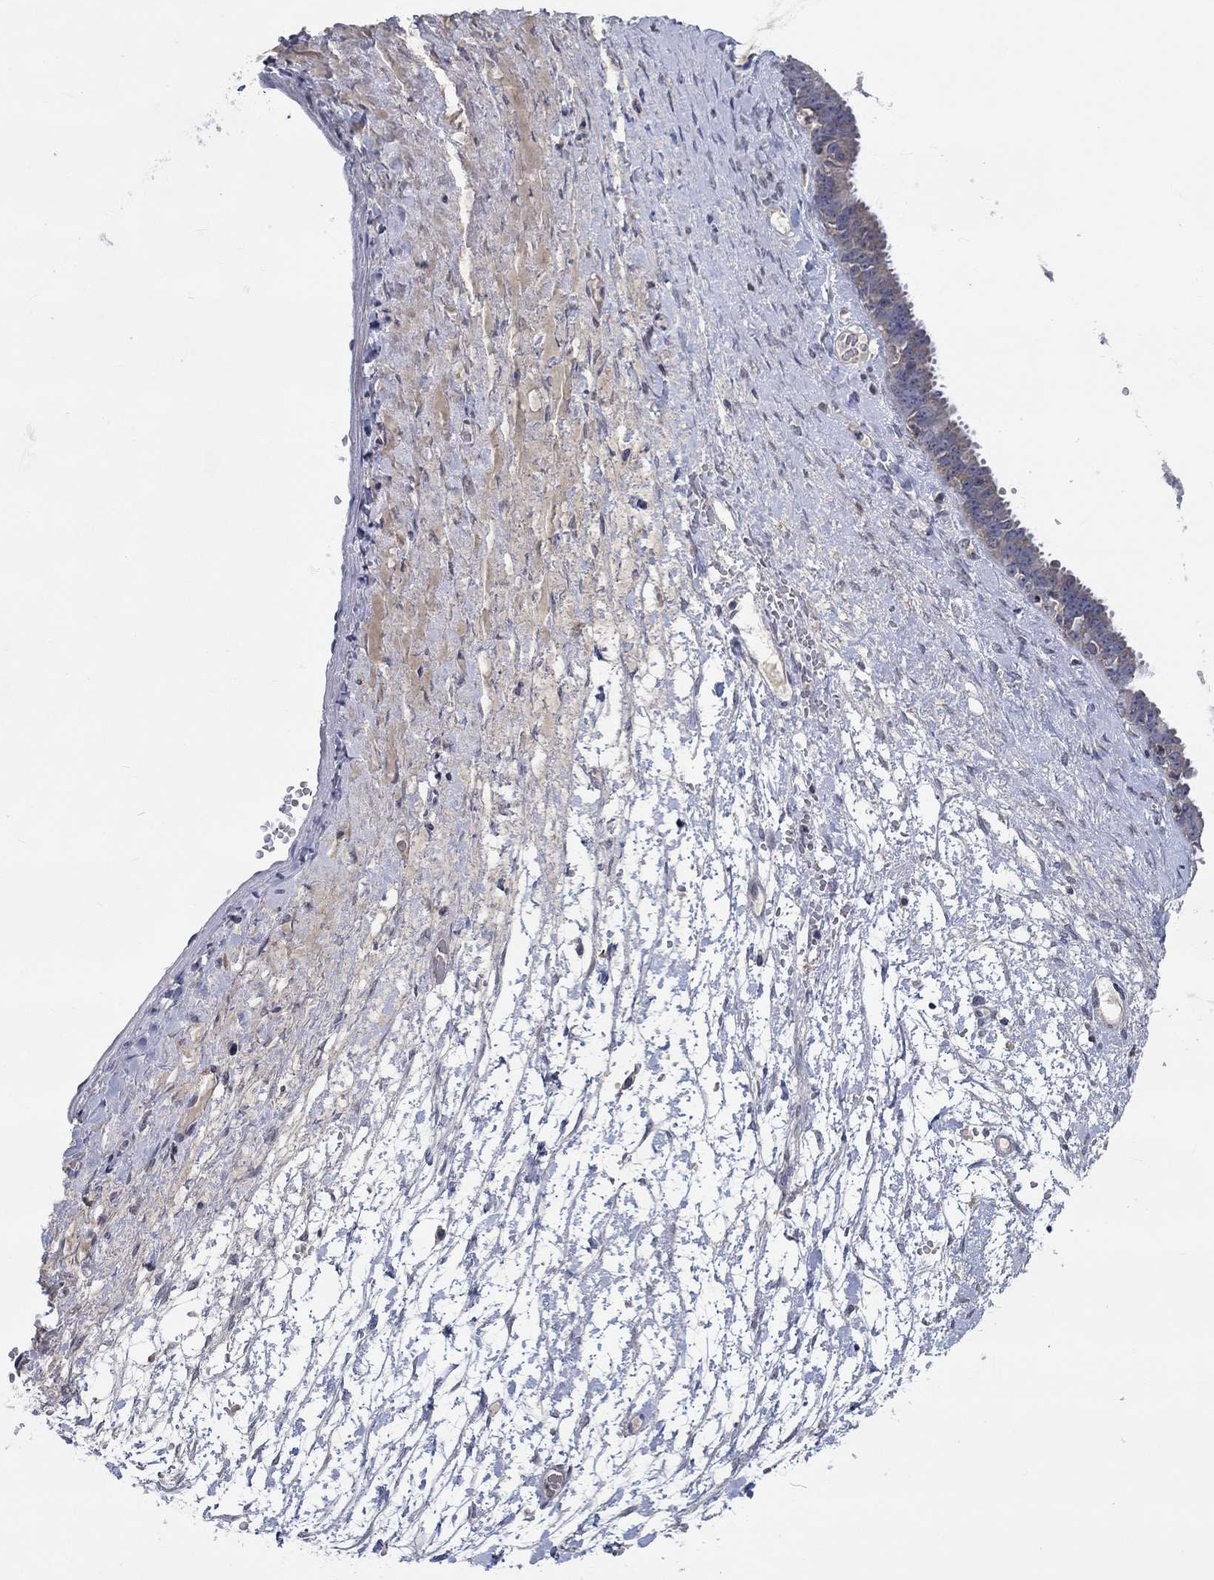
{"staining": {"intensity": "negative", "quantity": "none", "location": "none"}, "tissue": "ovarian cancer", "cell_type": "Tumor cells", "image_type": "cancer", "snomed": [{"axis": "morphology", "description": "Cystadenocarcinoma, serous, NOS"}, {"axis": "topography", "description": "Ovary"}], "caption": "Micrograph shows no protein expression in tumor cells of ovarian cancer tissue.", "gene": "WASF1", "patient": {"sex": "female", "age": 71}}